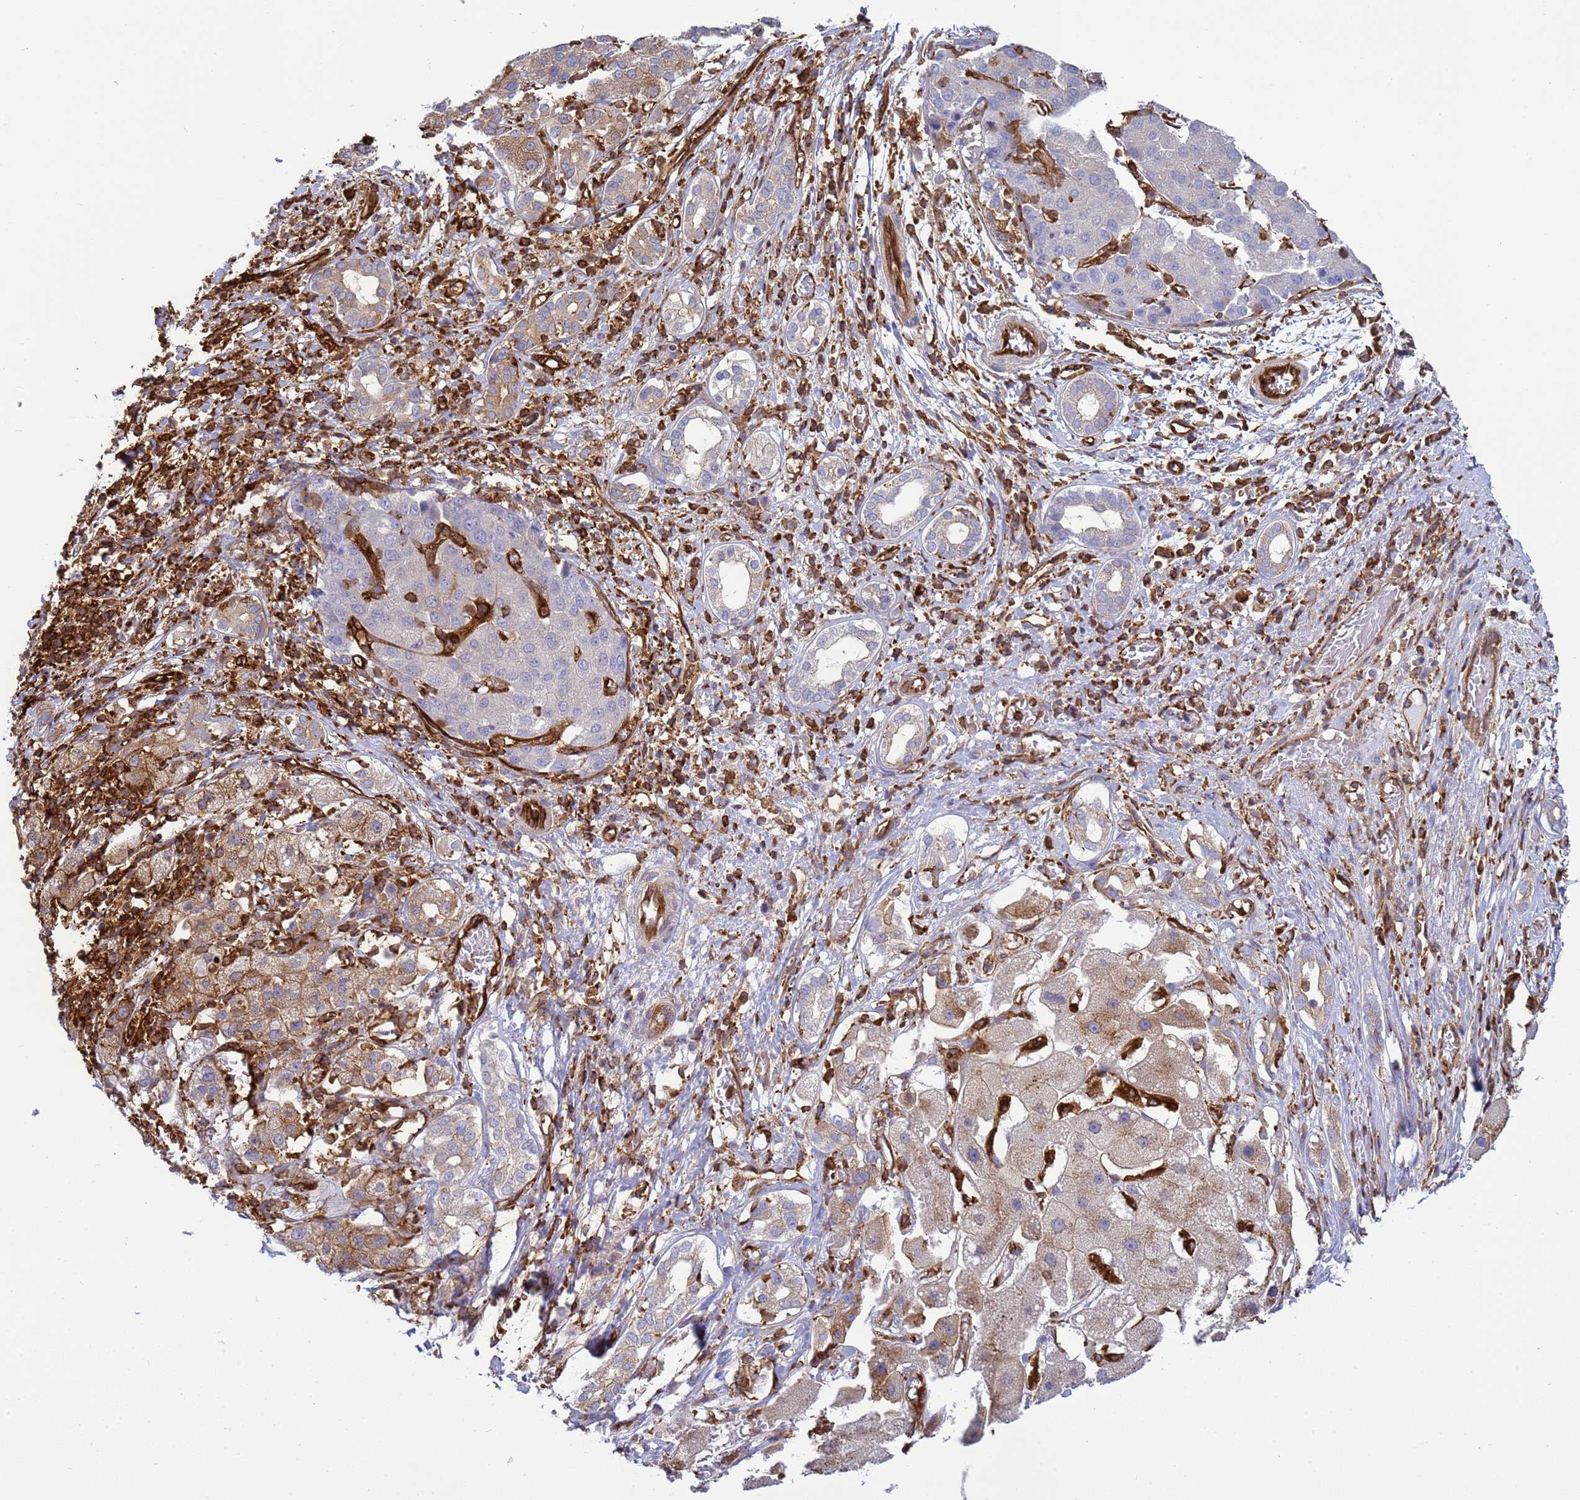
{"staining": {"intensity": "moderate", "quantity": "<25%", "location": "cytoplasmic/membranous"}, "tissue": "liver cancer", "cell_type": "Tumor cells", "image_type": "cancer", "snomed": [{"axis": "morphology", "description": "Carcinoma, Hepatocellular, NOS"}, {"axis": "topography", "description": "Liver"}], "caption": "This micrograph demonstrates liver cancer stained with immunohistochemistry to label a protein in brown. The cytoplasmic/membranous of tumor cells show moderate positivity for the protein. Nuclei are counter-stained blue.", "gene": "ZBTB8OS", "patient": {"sex": "male", "age": 65}}